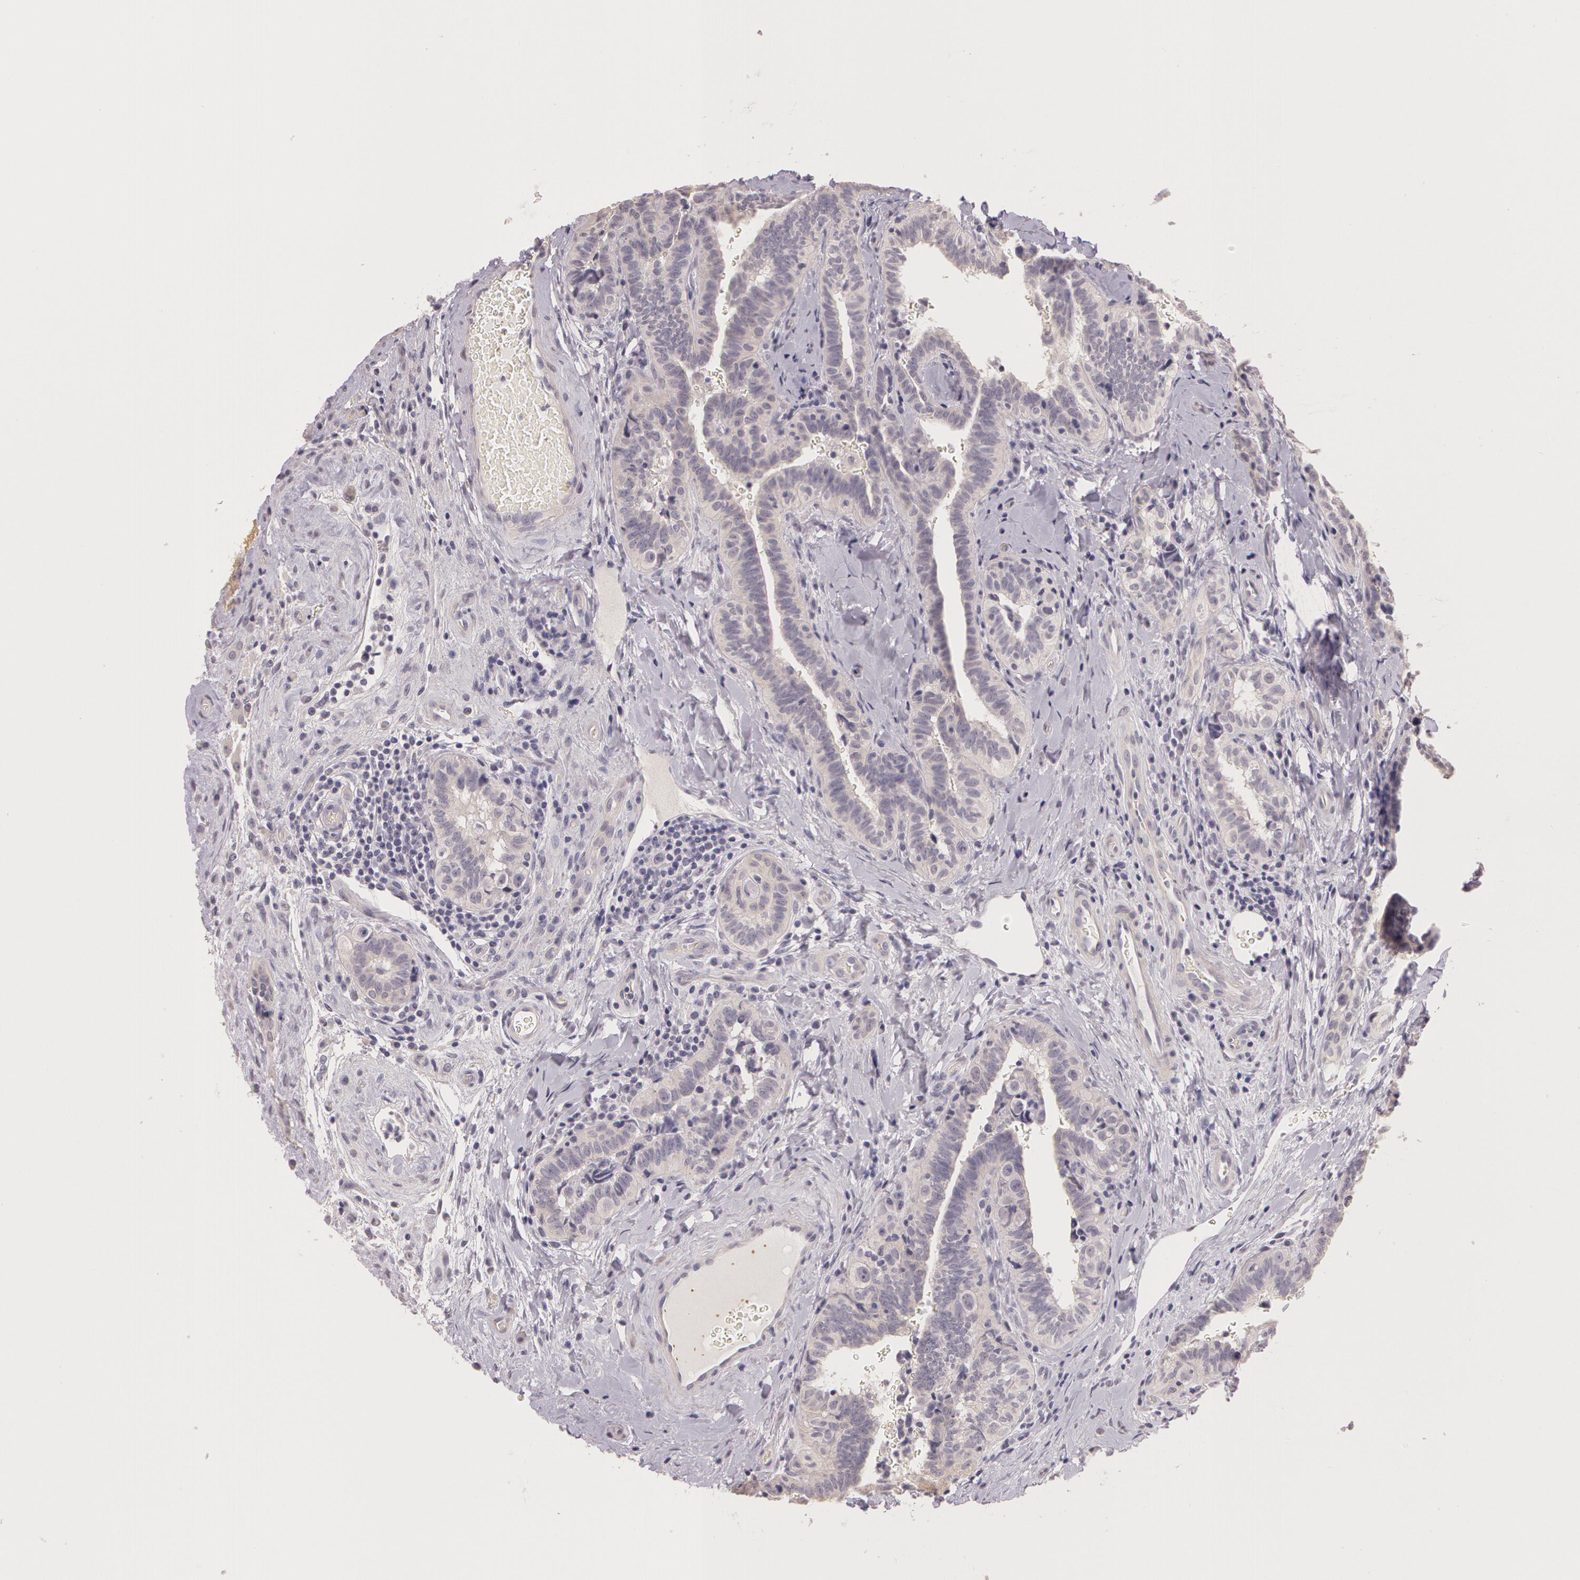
{"staining": {"intensity": "negative", "quantity": "none", "location": "none"}, "tissue": "testis cancer", "cell_type": "Tumor cells", "image_type": "cancer", "snomed": [{"axis": "morphology", "description": "Seminoma, NOS"}, {"axis": "topography", "description": "Testis"}], "caption": "A micrograph of testis cancer (seminoma) stained for a protein demonstrates no brown staining in tumor cells.", "gene": "G2E3", "patient": {"sex": "male", "age": 32}}